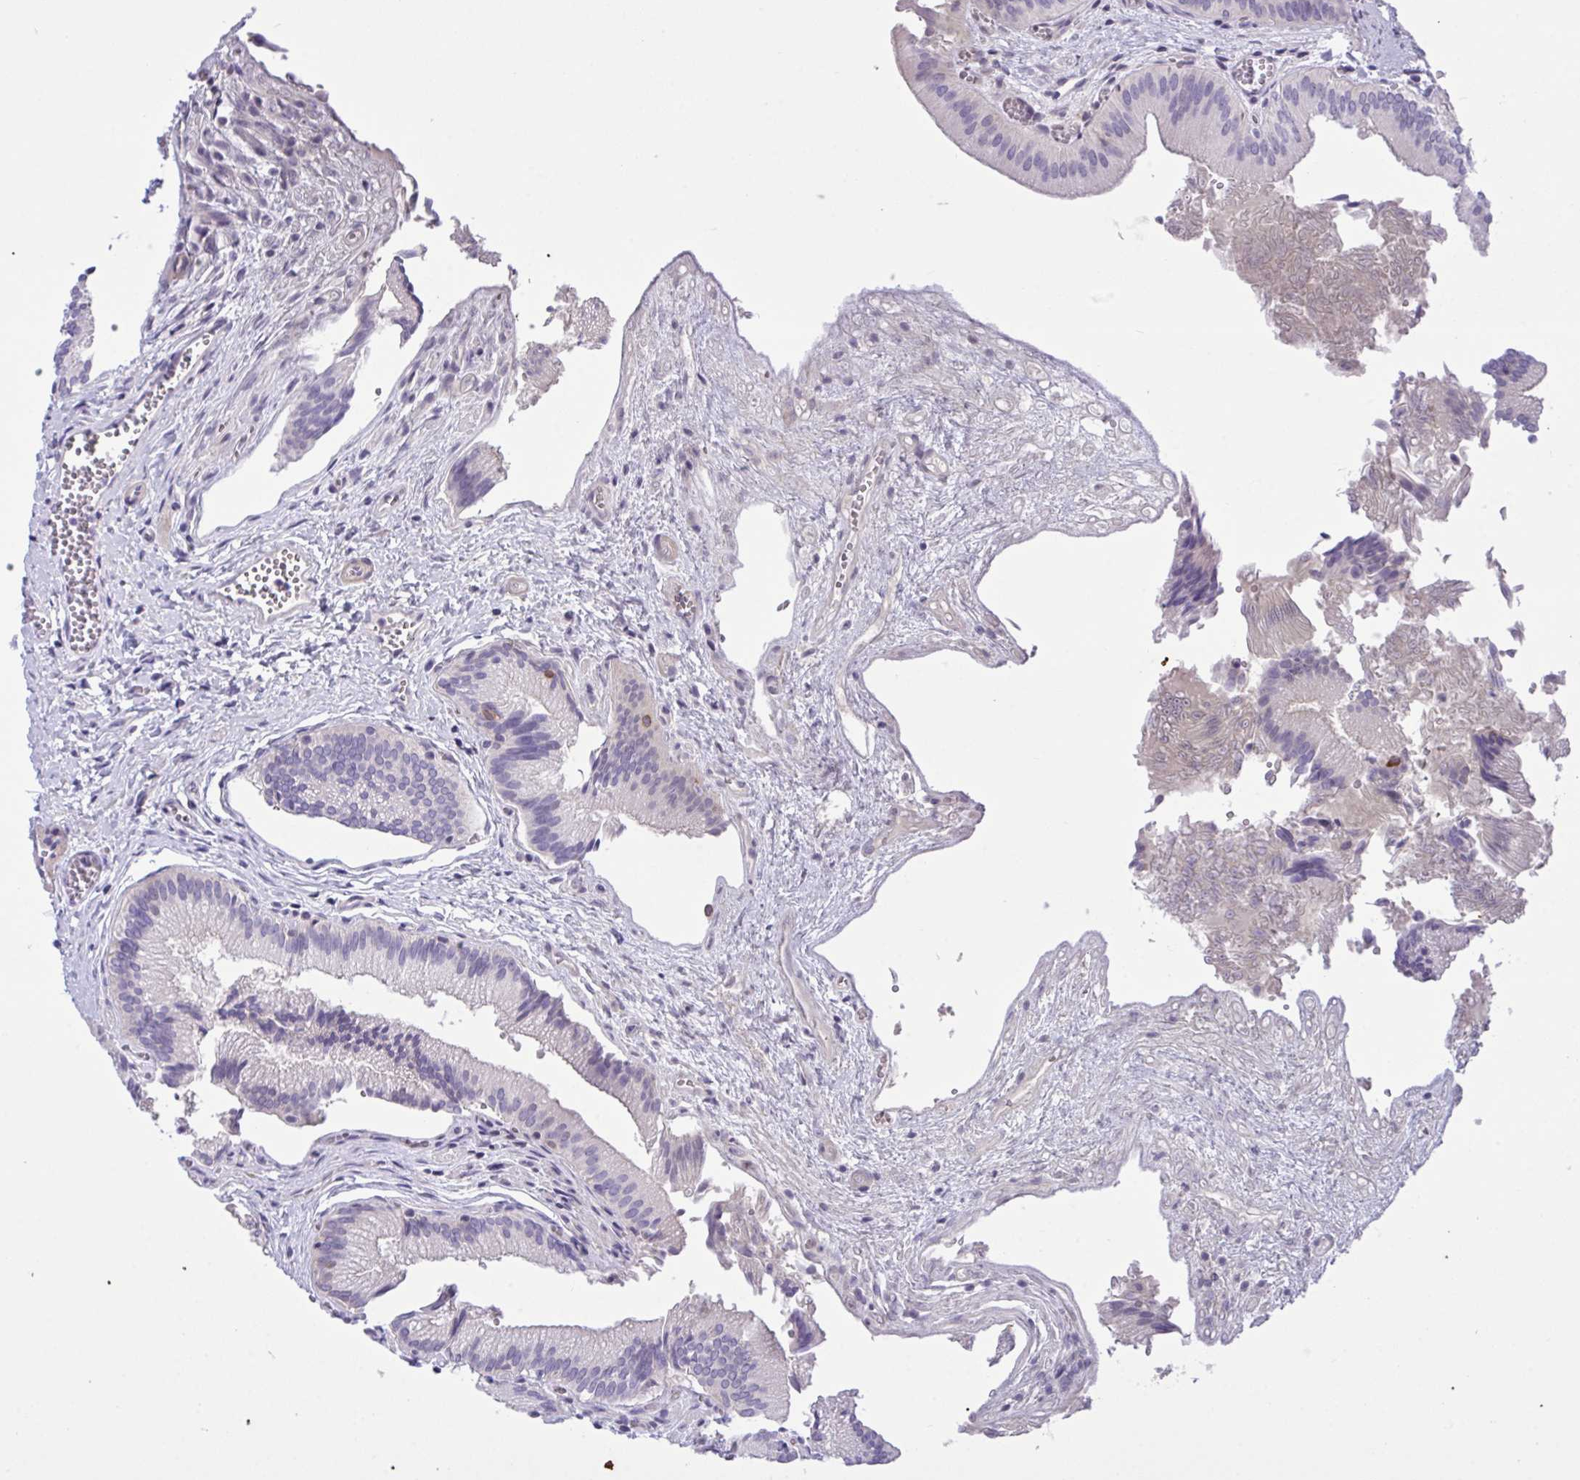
{"staining": {"intensity": "weak", "quantity": "<25%", "location": "nuclear"}, "tissue": "gallbladder", "cell_type": "Glandular cells", "image_type": "normal", "snomed": [{"axis": "morphology", "description": "Normal tissue, NOS"}, {"axis": "topography", "description": "Gallbladder"}], "caption": "Immunohistochemistry (IHC) photomicrograph of unremarkable gallbladder stained for a protein (brown), which demonstrates no expression in glandular cells.", "gene": "WDR97", "patient": {"sex": "male", "age": 17}}